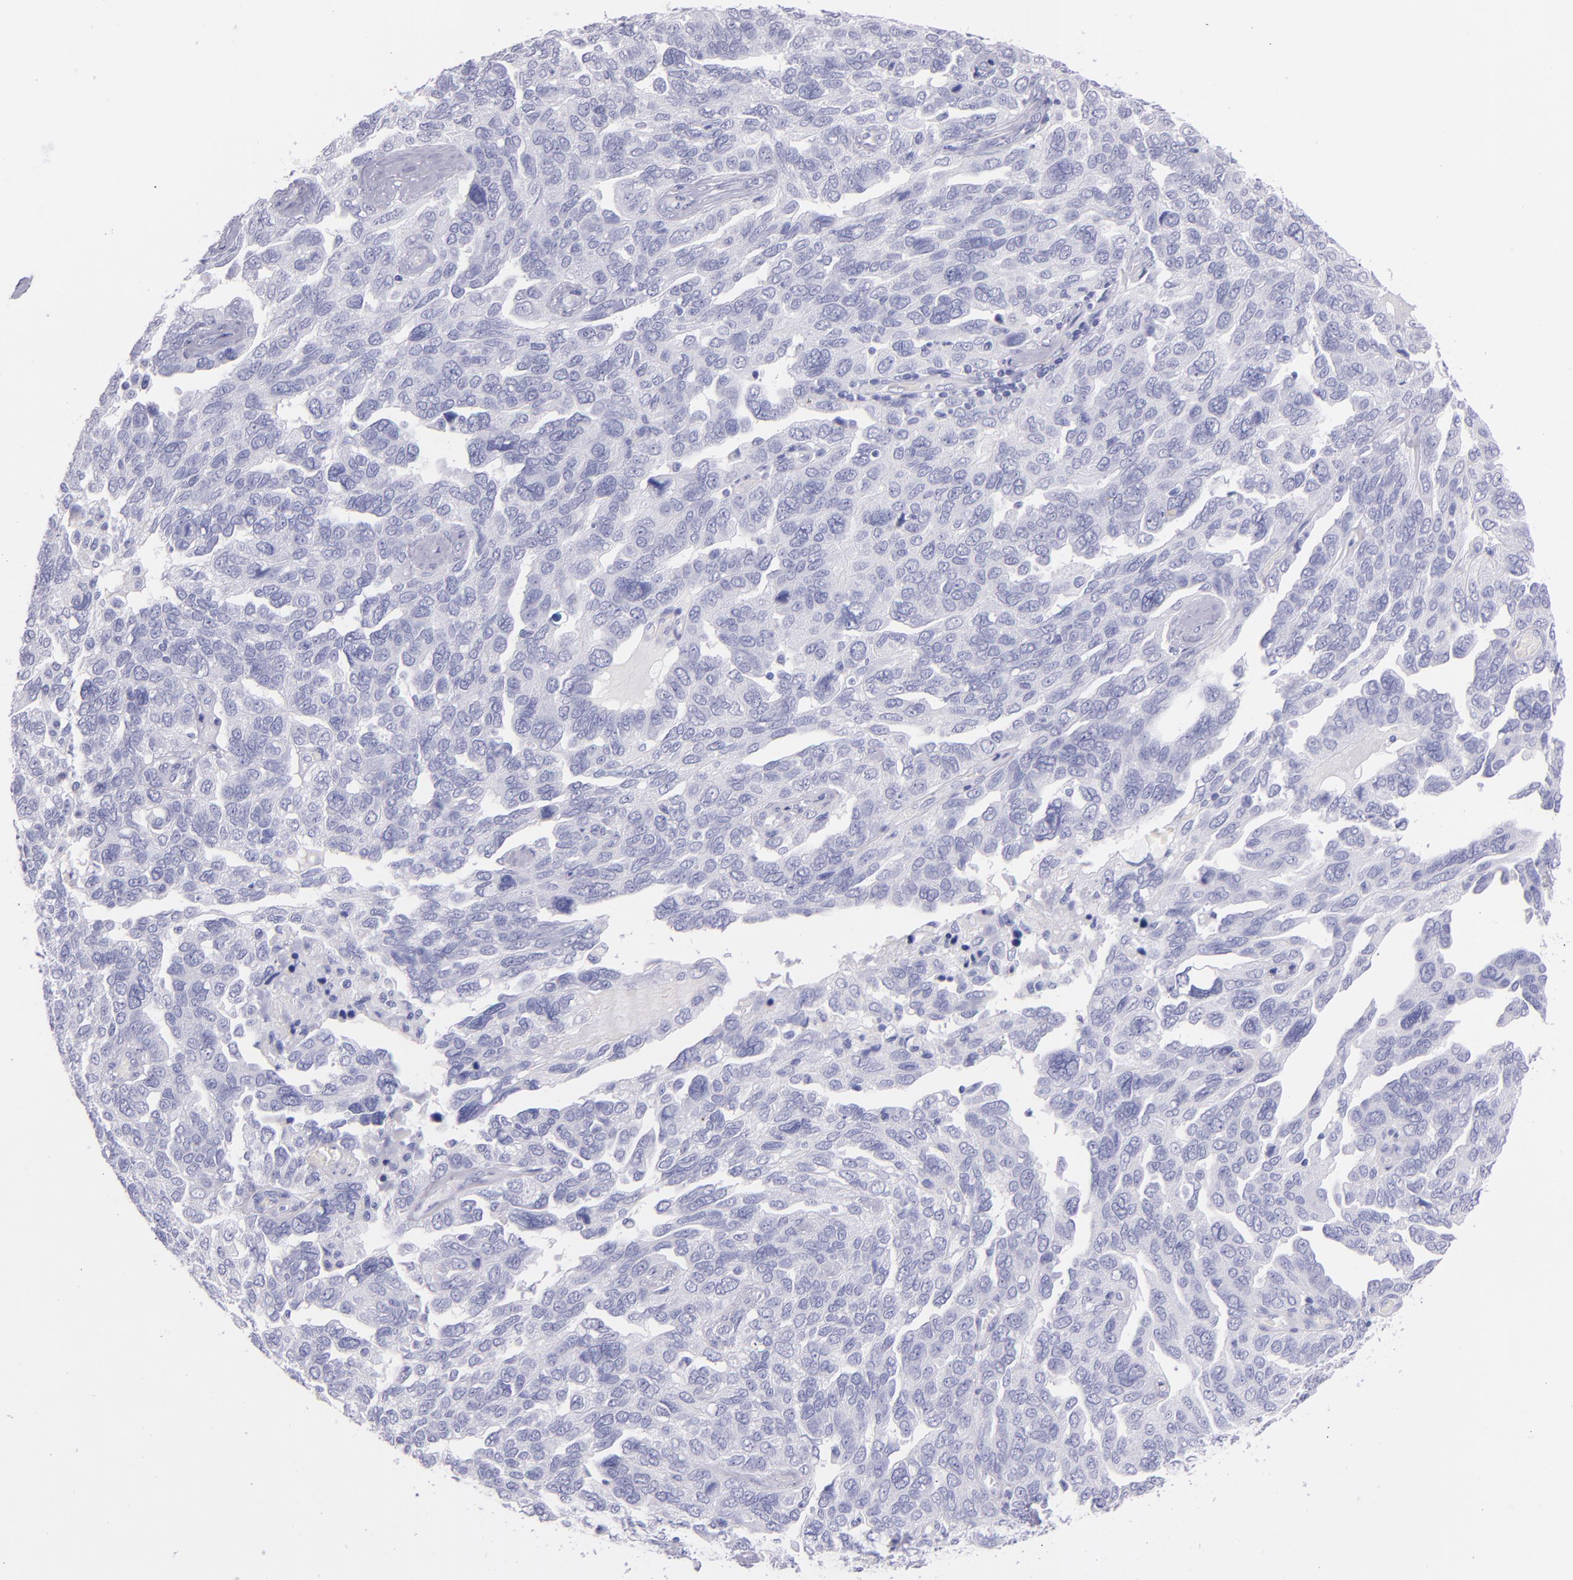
{"staining": {"intensity": "negative", "quantity": "none", "location": "none"}, "tissue": "ovarian cancer", "cell_type": "Tumor cells", "image_type": "cancer", "snomed": [{"axis": "morphology", "description": "Cystadenocarcinoma, serous, NOS"}, {"axis": "topography", "description": "Ovary"}], "caption": "Immunohistochemical staining of human serous cystadenocarcinoma (ovarian) exhibits no significant expression in tumor cells.", "gene": "SFTPB", "patient": {"sex": "female", "age": 64}}